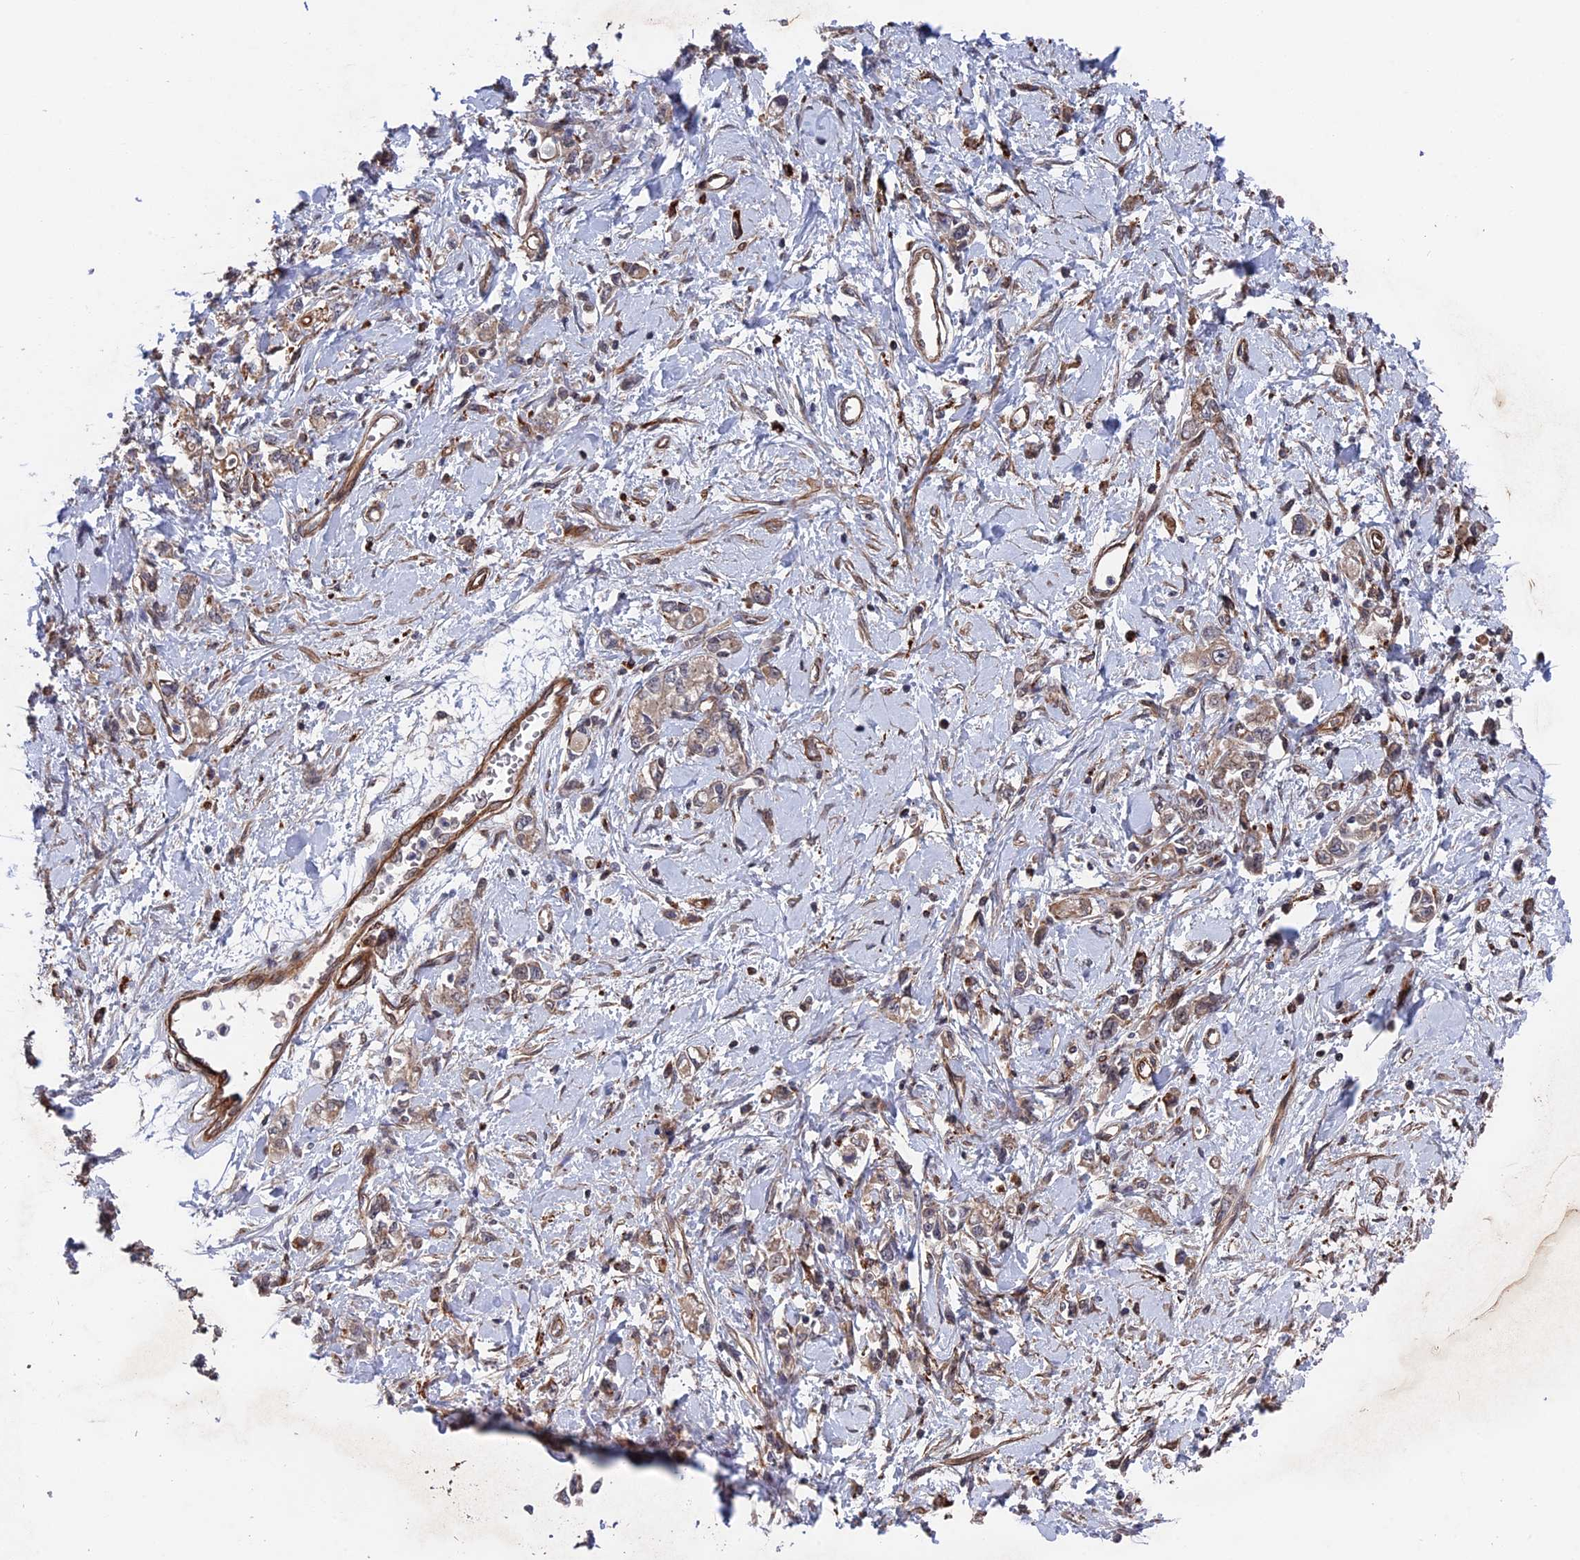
{"staining": {"intensity": "negative", "quantity": "none", "location": "none"}, "tissue": "stomach cancer", "cell_type": "Tumor cells", "image_type": "cancer", "snomed": [{"axis": "morphology", "description": "Adenocarcinoma, NOS"}, {"axis": "topography", "description": "Stomach"}], "caption": "Immunohistochemical staining of stomach adenocarcinoma displays no significant staining in tumor cells.", "gene": "NOSIP", "patient": {"sex": "female", "age": 76}}